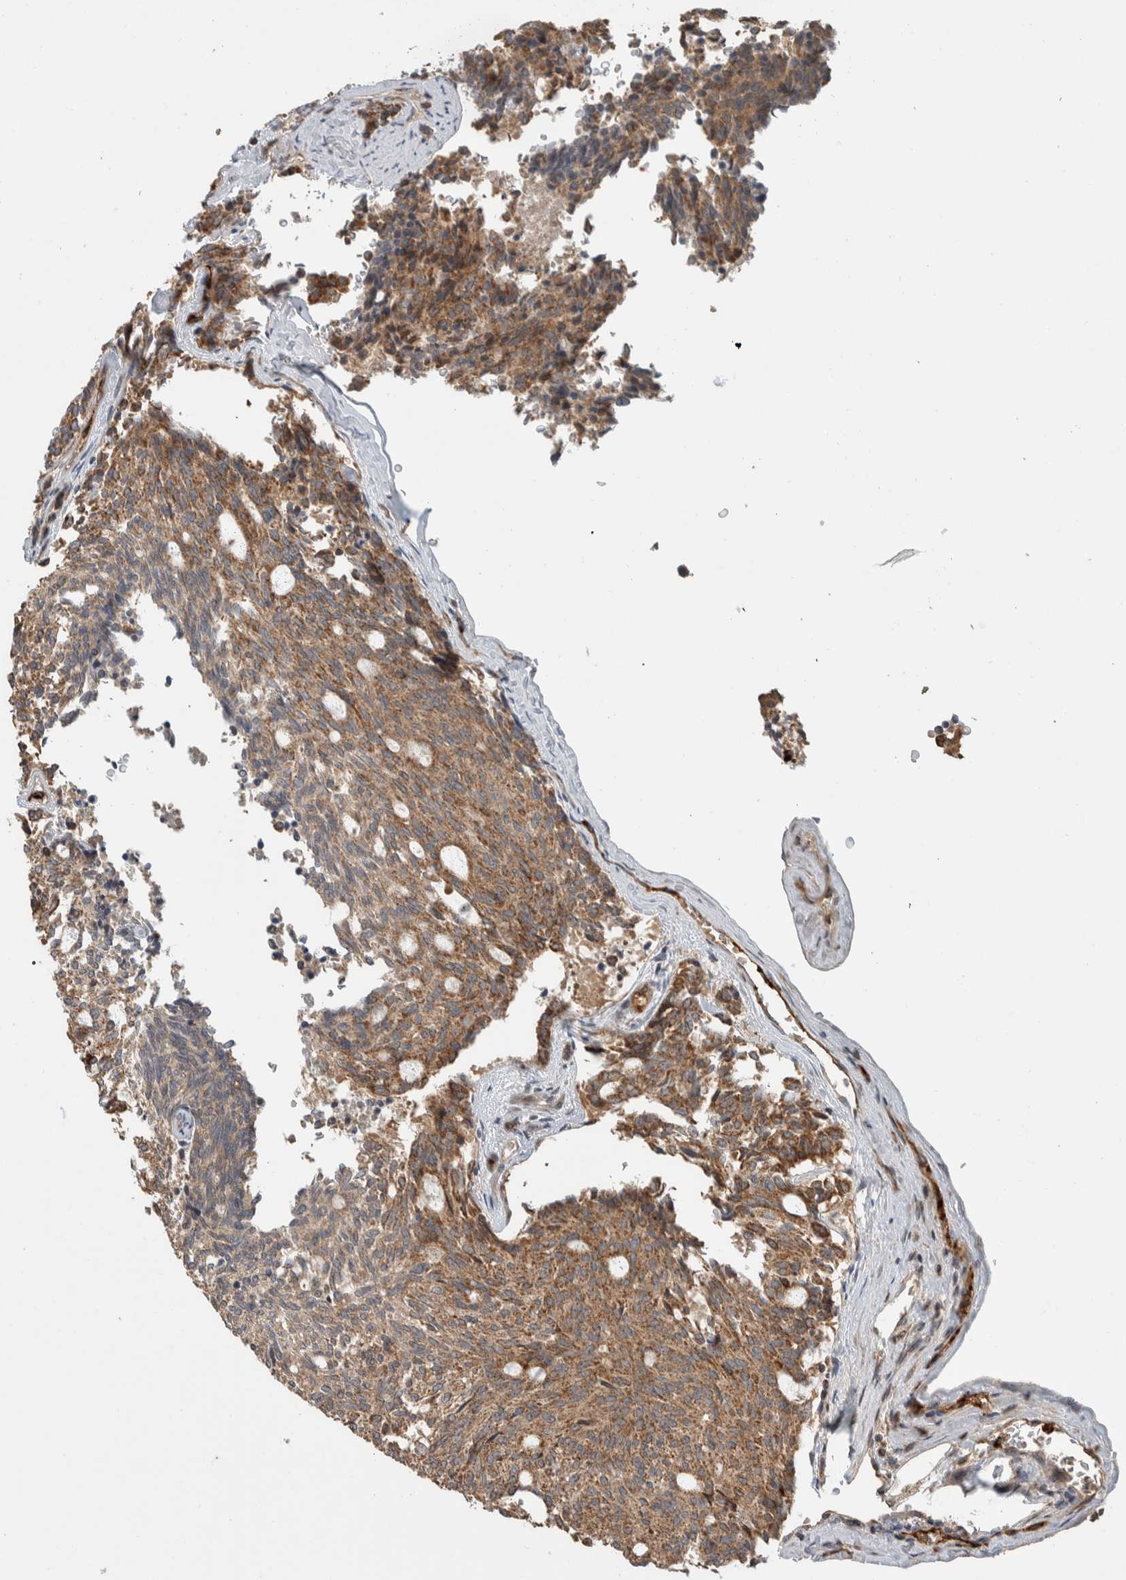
{"staining": {"intensity": "moderate", "quantity": ">75%", "location": "cytoplasmic/membranous"}, "tissue": "carcinoid", "cell_type": "Tumor cells", "image_type": "cancer", "snomed": [{"axis": "morphology", "description": "Carcinoid, malignant, NOS"}, {"axis": "topography", "description": "Pancreas"}], "caption": "High-power microscopy captured an IHC micrograph of carcinoid (malignant), revealing moderate cytoplasmic/membranous expression in about >75% of tumor cells.", "gene": "VPS53", "patient": {"sex": "female", "age": 54}}